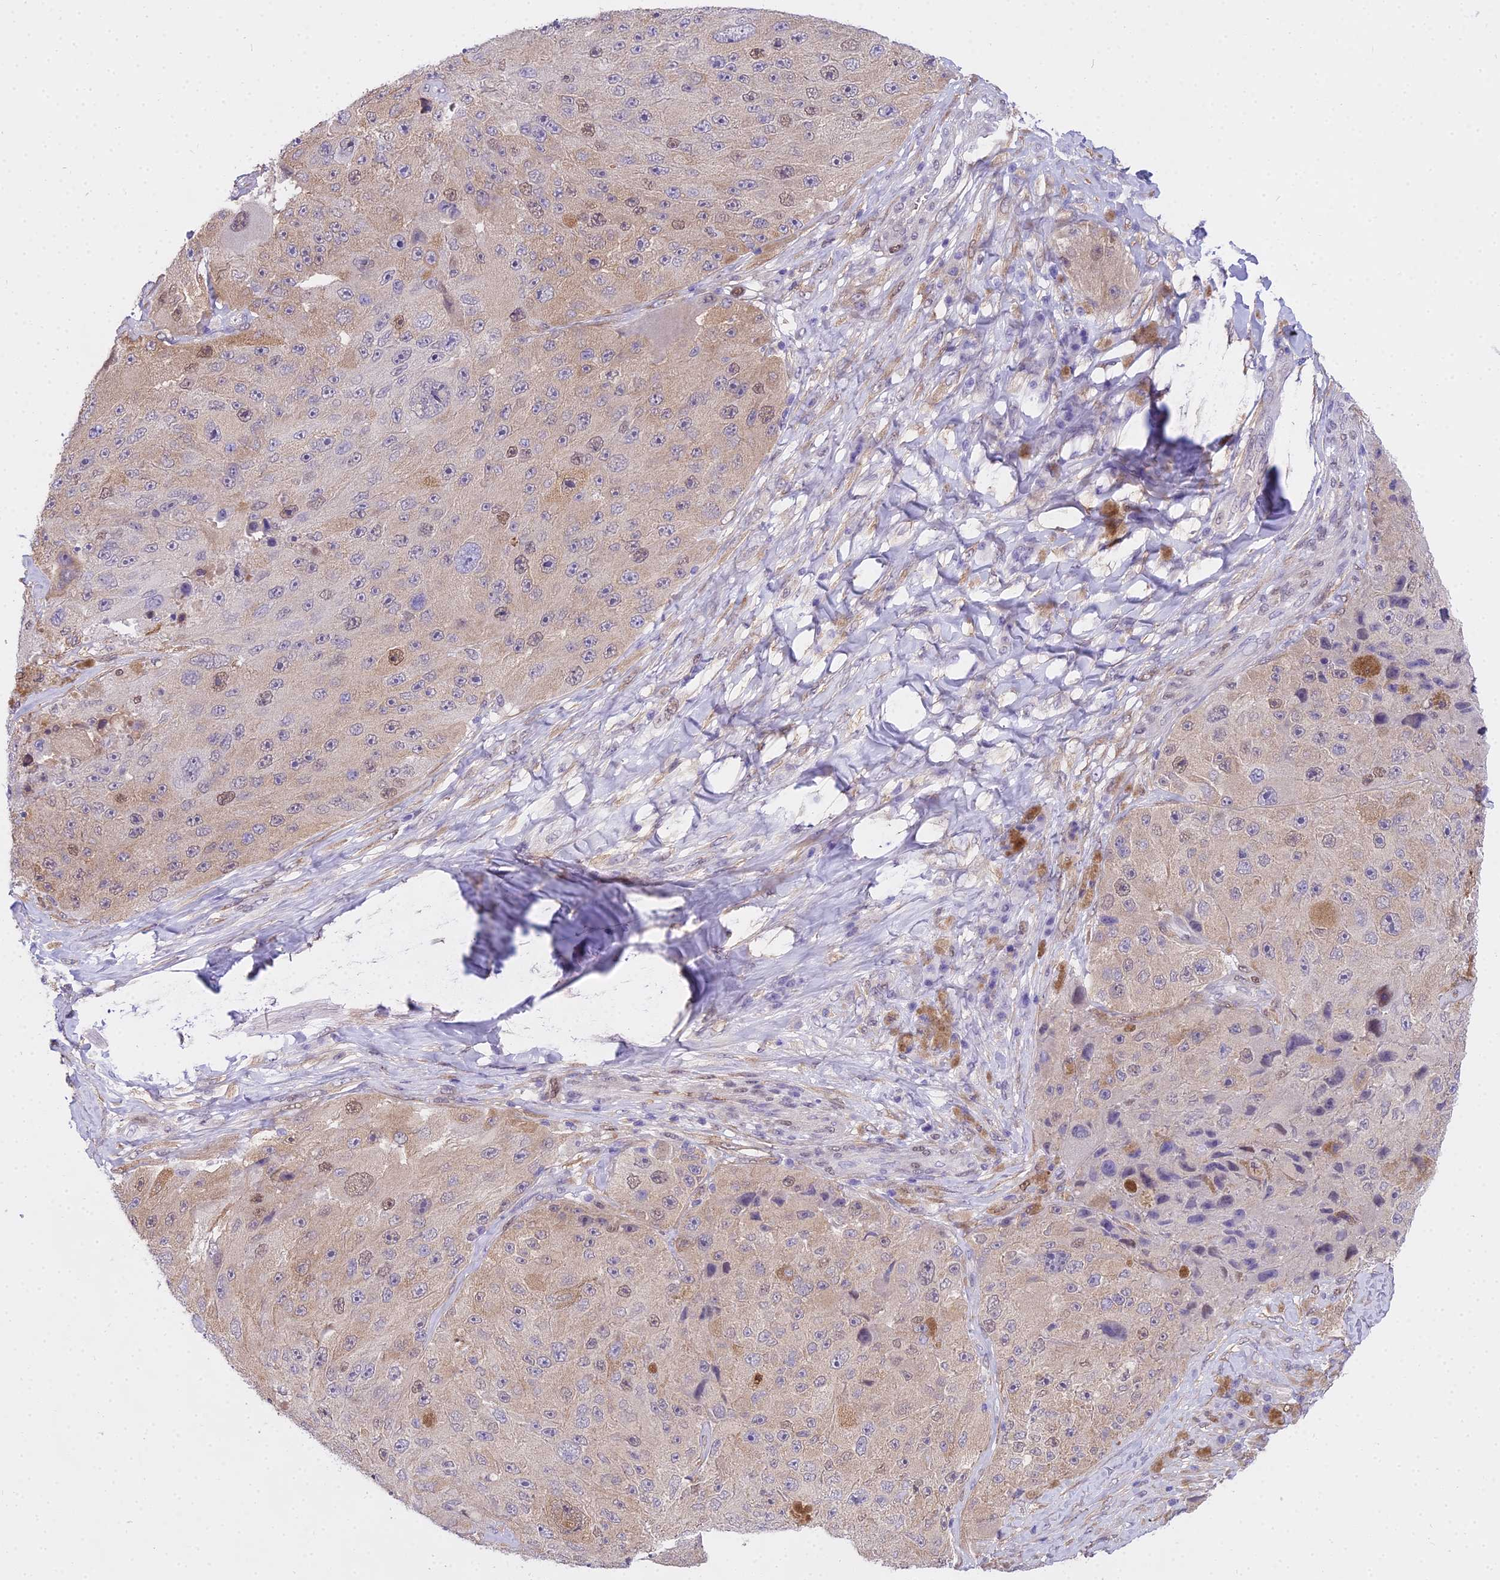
{"staining": {"intensity": "weak", "quantity": "<25%", "location": "nuclear"}, "tissue": "melanoma", "cell_type": "Tumor cells", "image_type": "cancer", "snomed": [{"axis": "morphology", "description": "Malignant melanoma, Metastatic site"}, {"axis": "topography", "description": "Lymph node"}], "caption": "Immunohistochemistry (IHC) of melanoma shows no positivity in tumor cells.", "gene": "MAT2A", "patient": {"sex": "male", "age": 62}}